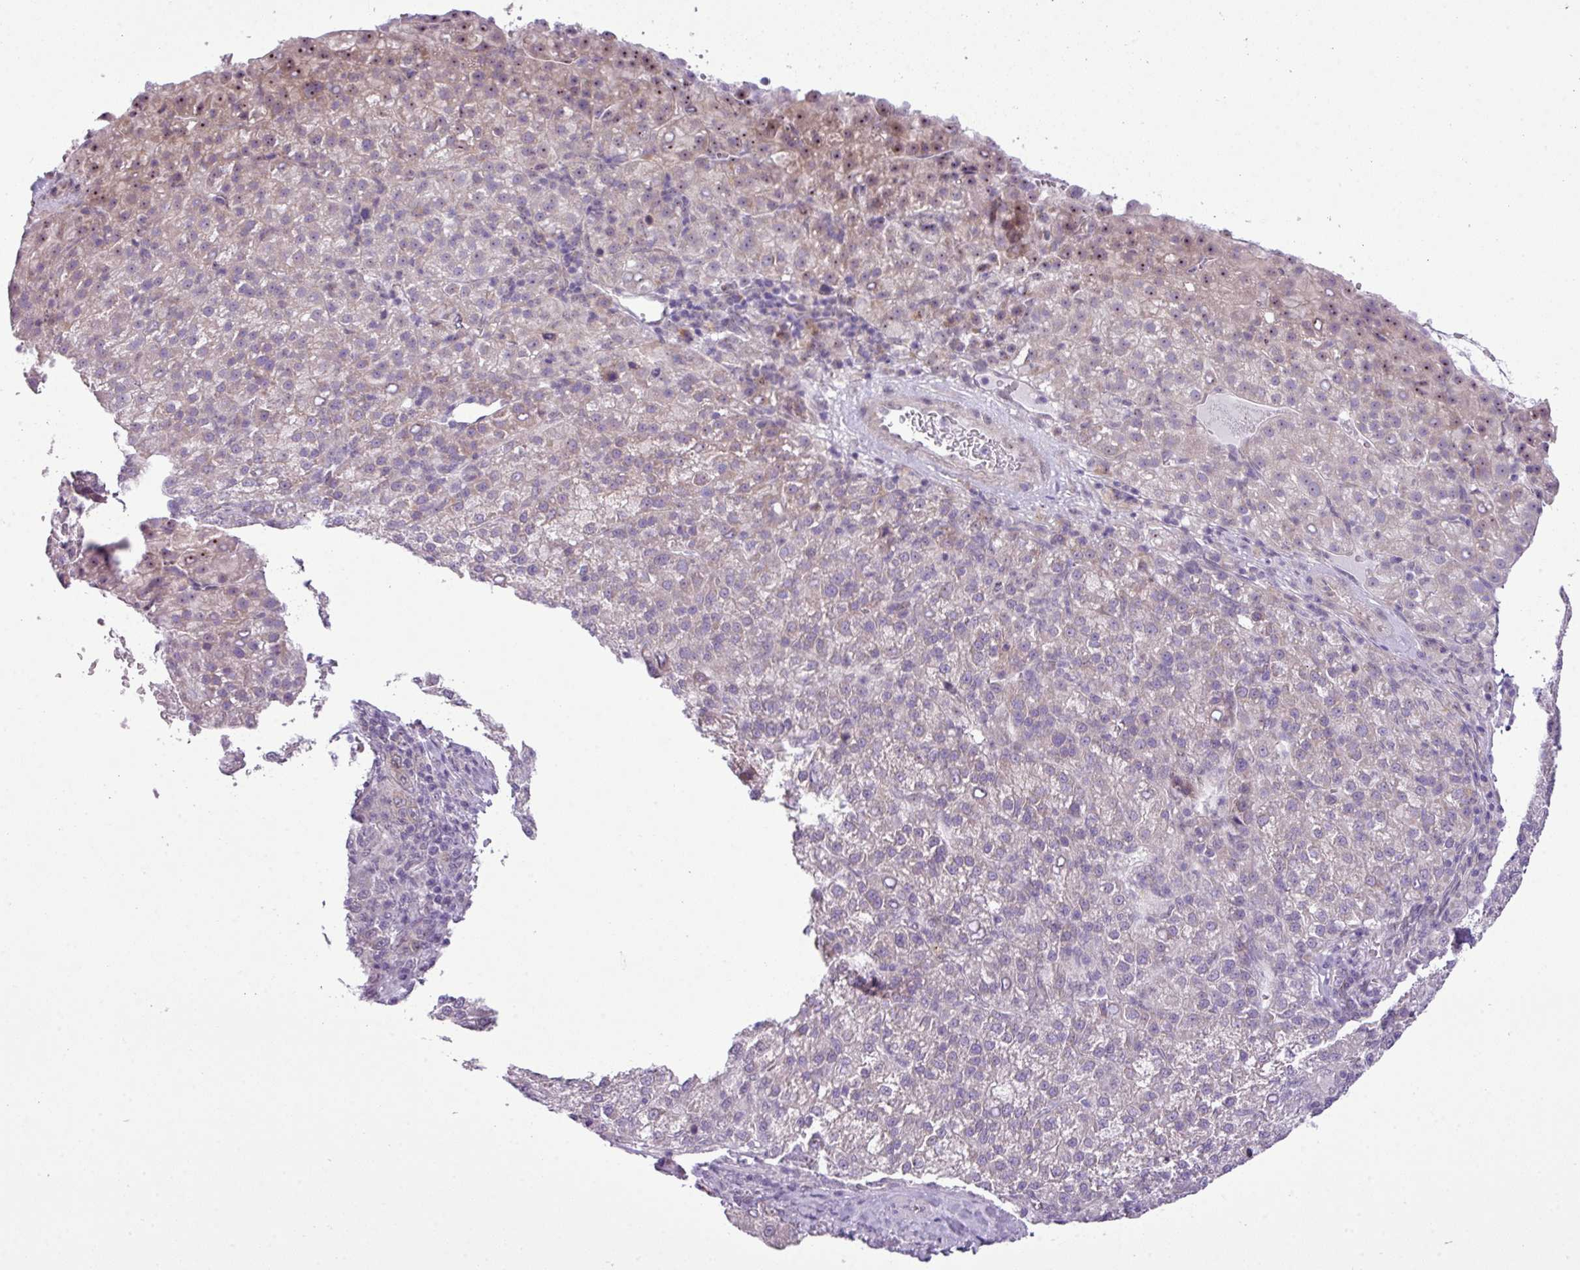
{"staining": {"intensity": "moderate", "quantity": "<25%", "location": "nuclear"}, "tissue": "liver cancer", "cell_type": "Tumor cells", "image_type": "cancer", "snomed": [{"axis": "morphology", "description": "Carcinoma, Hepatocellular, NOS"}, {"axis": "topography", "description": "Liver"}], "caption": "The micrograph exhibits immunohistochemical staining of liver hepatocellular carcinoma. There is moderate nuclear staining is appreciated in approximately <25% of tumor cells. (brown staining indicates protein expression, while blue staining denotes nuclei).", "gene": "MAK16", "patient": {"sex": "female", "age": 58}}